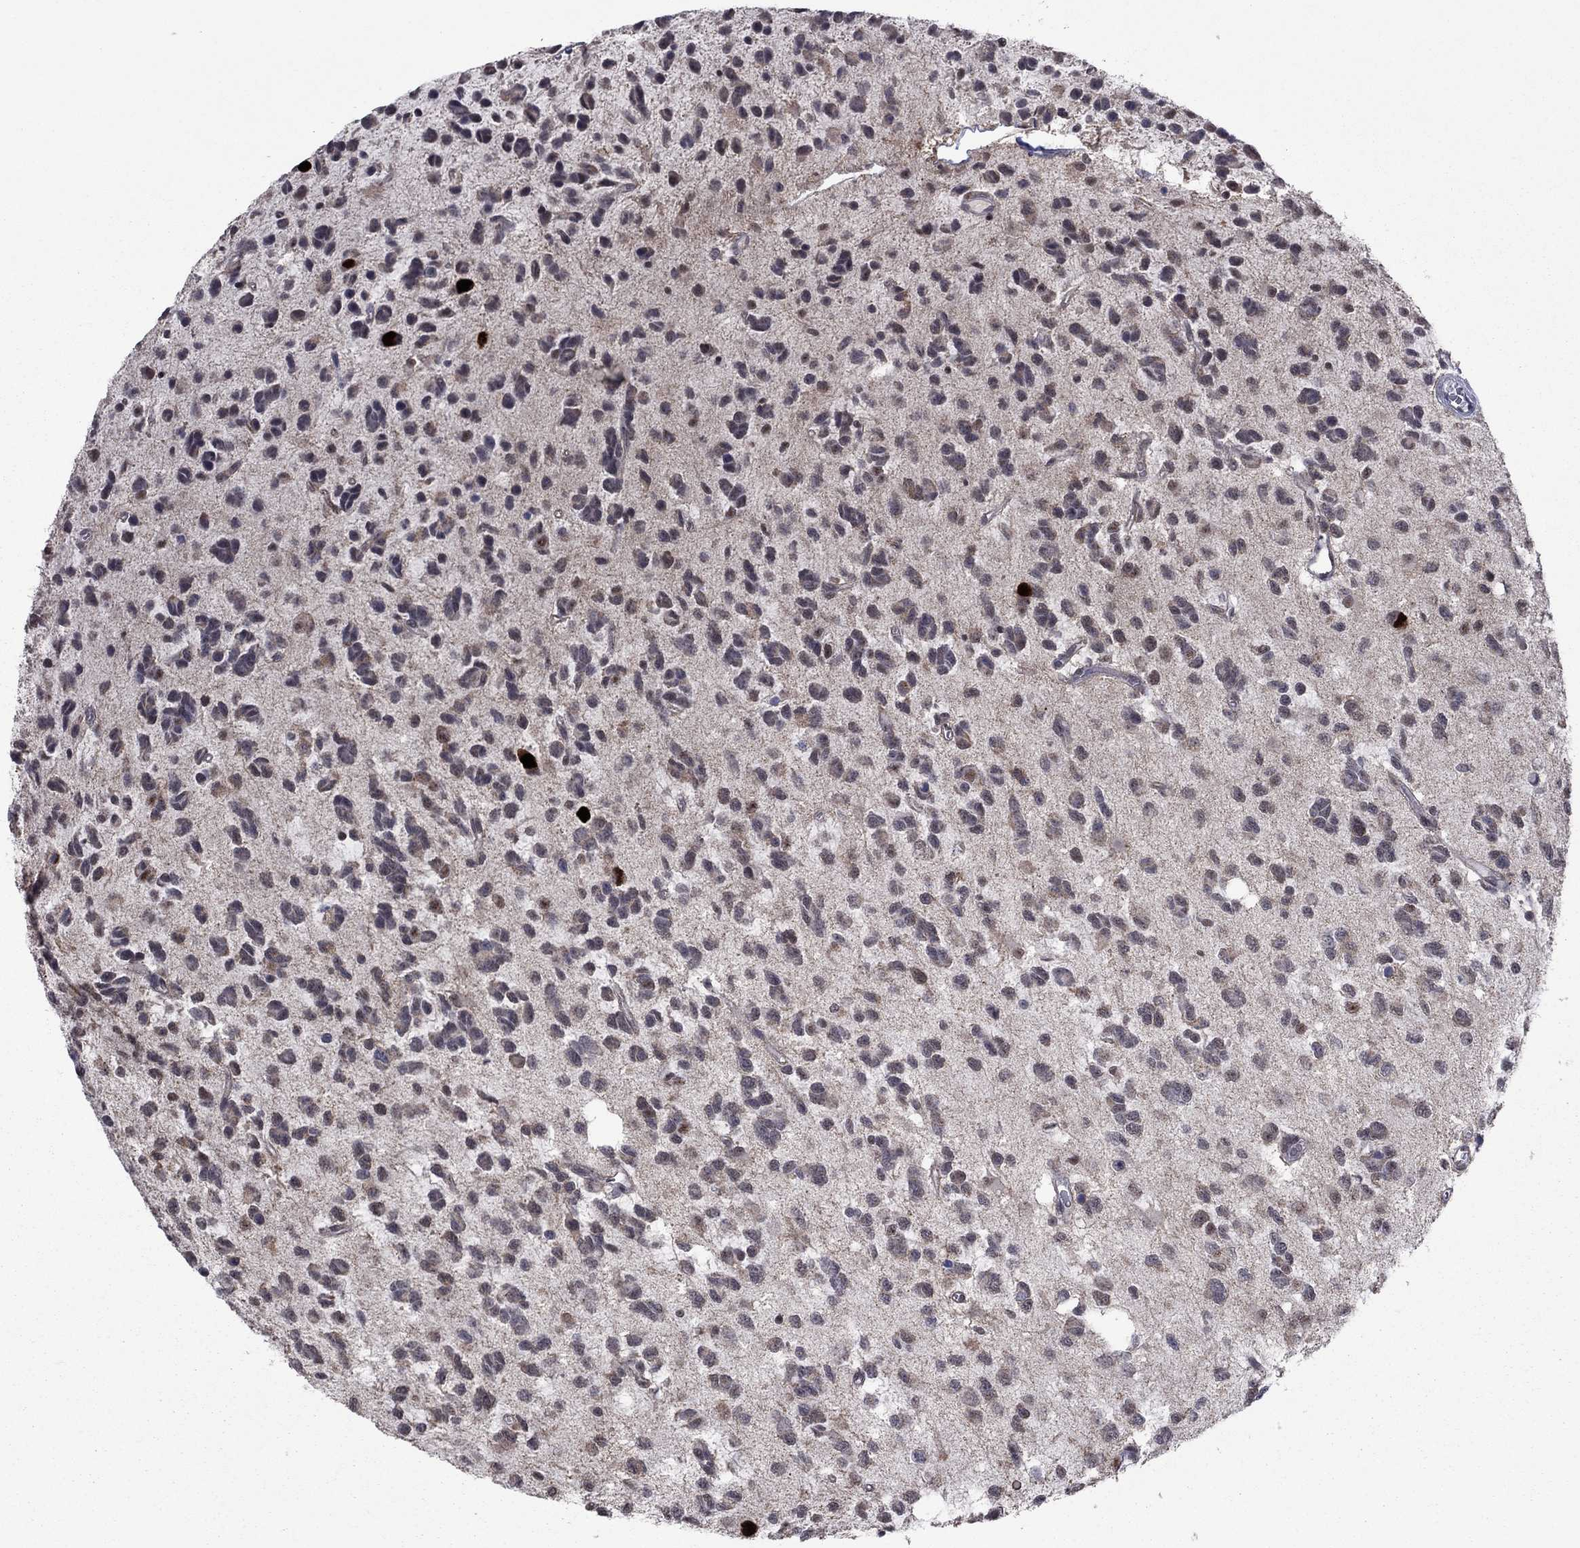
{"staining": {"intensity": "negative", "quantity": "none", "location": "none"}, "tissue": "glioma", "cell_type": "Tumor cells", "image_type": "cancer", "snomed": [{"axis": "morphology", "description": "Glioma, malignant, Low grade"}, {"axis": "topography", "description": "Brain"}], "caption": "A histopathology image of human malignant low-grade glioma is negative for staining in tumor cells.", "gene": "CDCA5", "patient": {"sex": "female", "age": 45}}